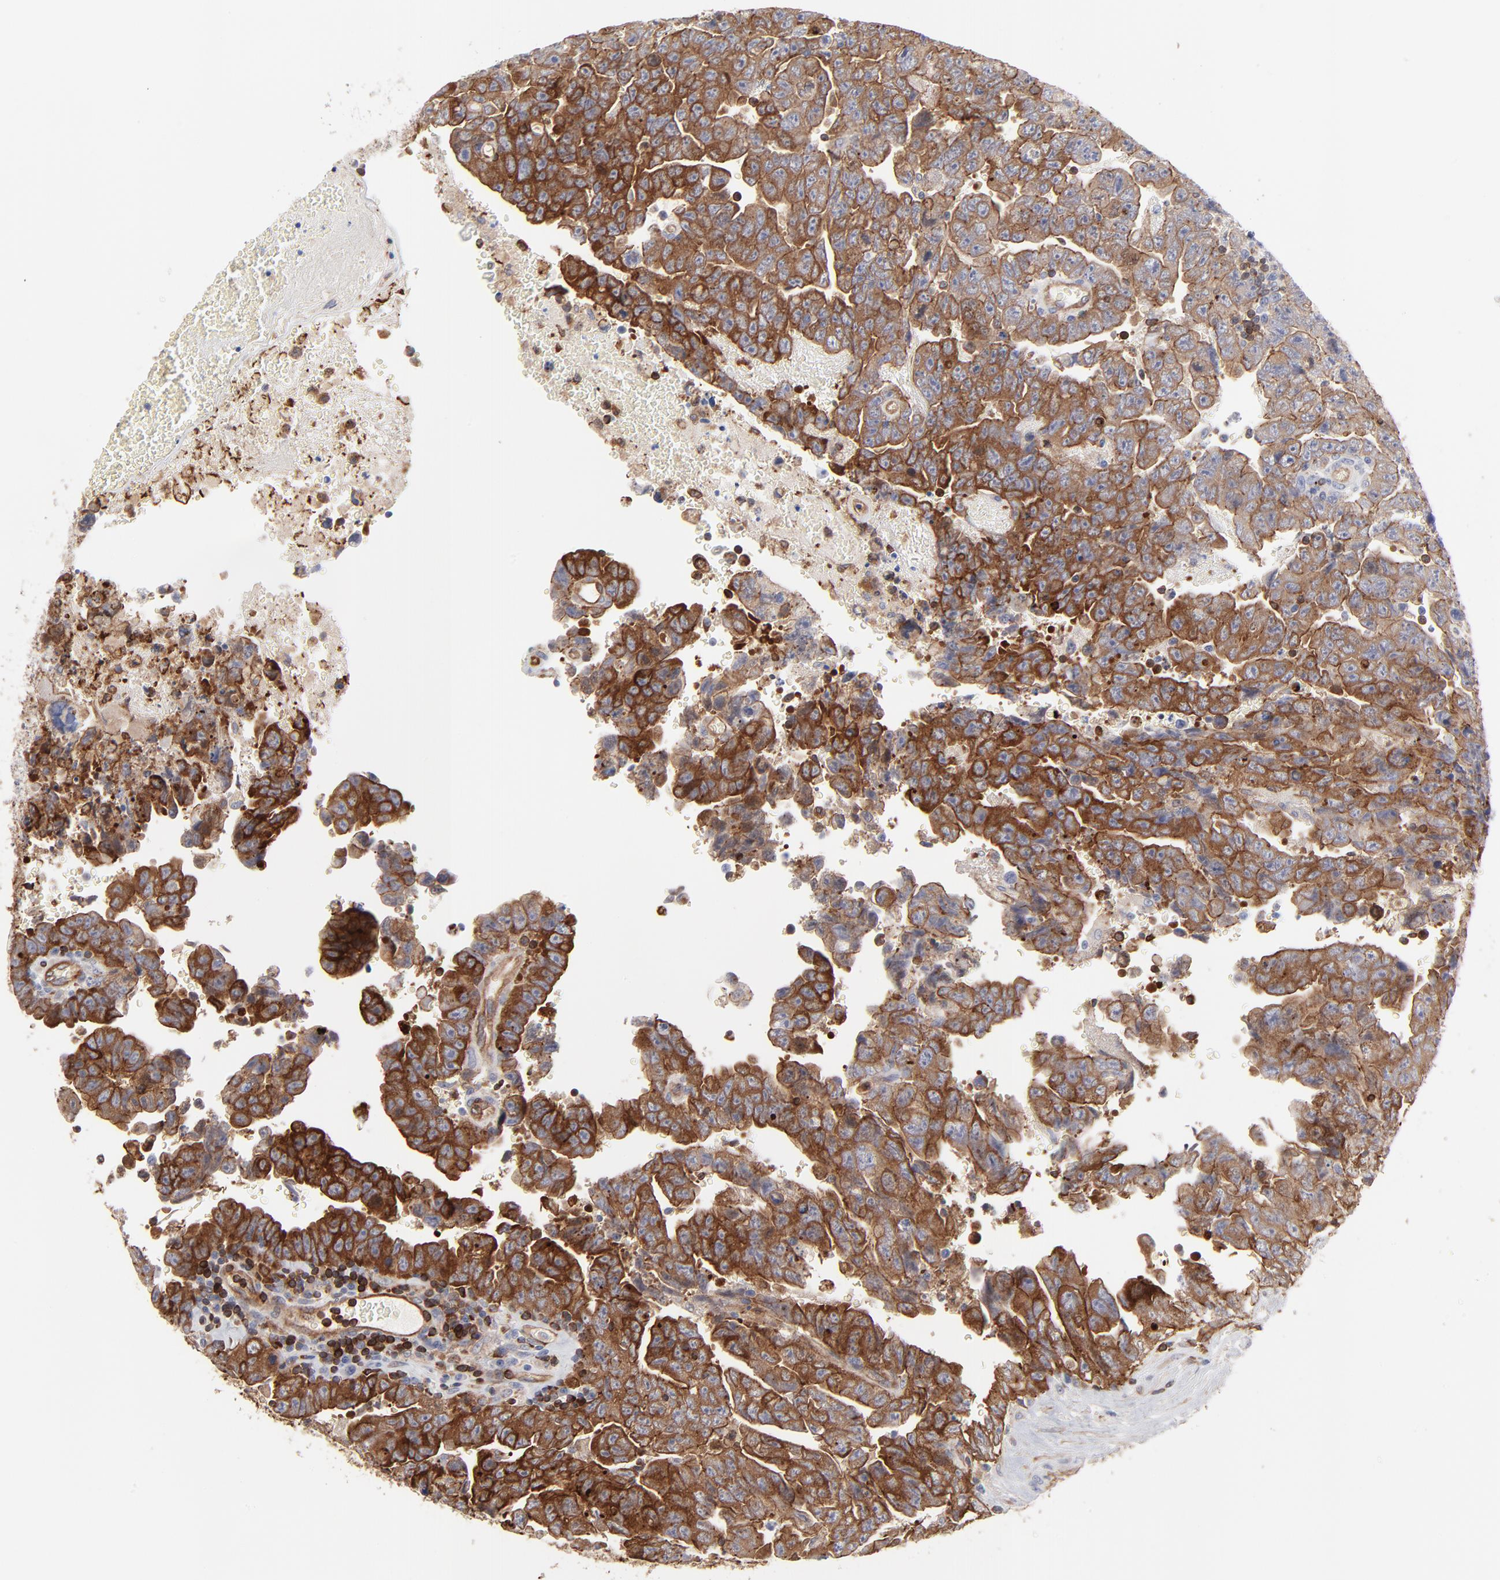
{"staining": {"intensity": "strong", "quantity": ">75%", "location": "cytoplasmic/membranous"}, "tissue": "testis cancer", "cell_type": "Tumor cells", "image_type": "cancer", "snomed": [{"axis": "morphology", "description": "Carcinoma, Embryonal, NOS"}, {"axis": "topography", "description": "Testis"}], "caption": "High-power microscopy captured an immunohistochemistry (IHC) histopathology image of embryonal carcinoma (testis), revealing strong cytoplasmic/membranous expression in approximately >75% of tumor cells.", "gene": "PXN", "patient": {"sex": "male", "age": 28}}